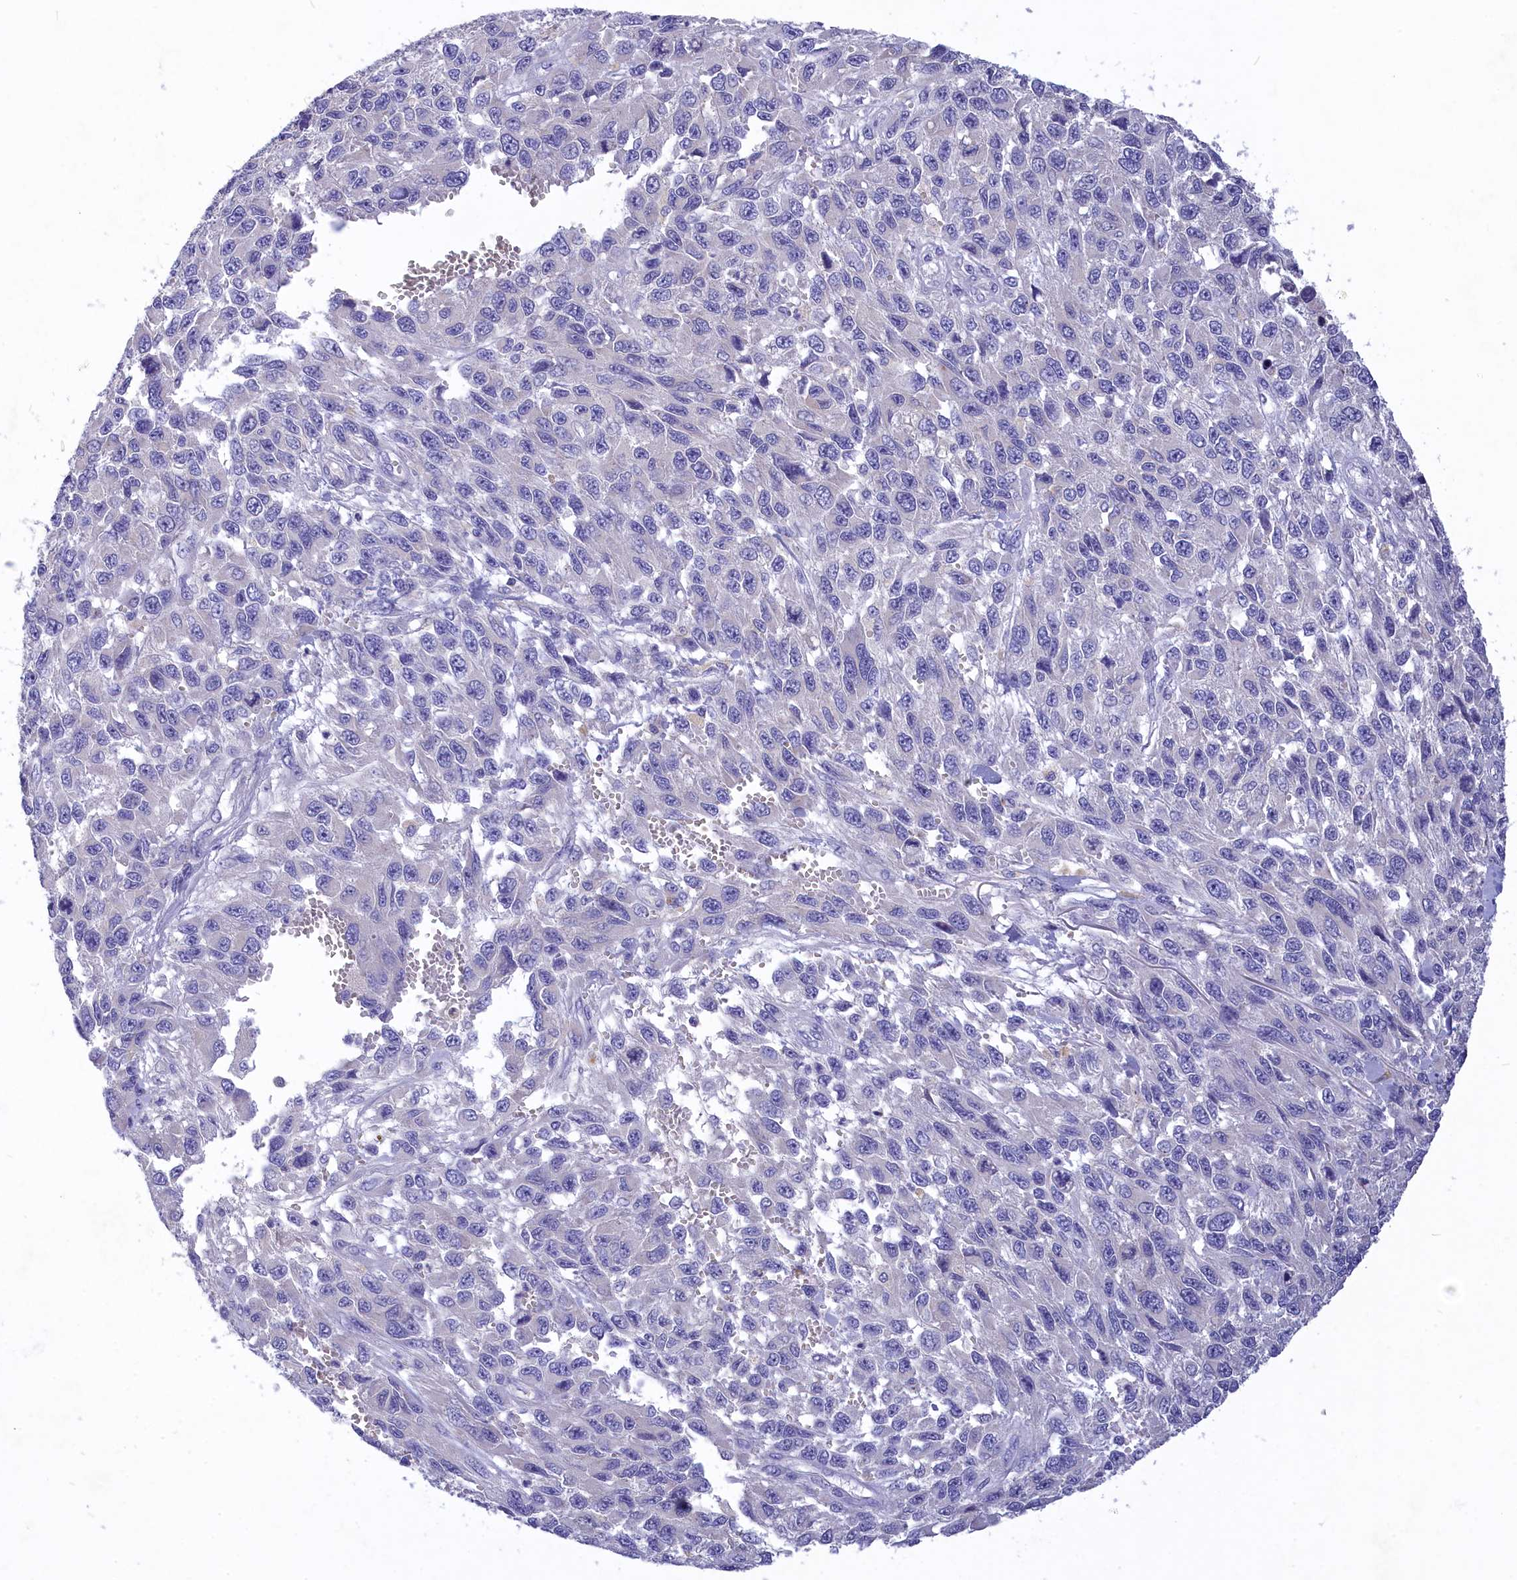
{"staining": {"intensity": "negative", "quantity": "none", "location": "none"}, "tissue": "melanoma", "cell_type": "Tumor cells", "image_type": "cancer", "snomed": [{"axis": "morphology", "description": "Normal tissue, NOS"}, {"axis": "morphology", "description": "Malignant melanoma, NOS"}, {"axis": "topography", "description": "Skin"}], "caption": "Immunohistochemistry of melanoma exhibits no expression in tumor cells. The staining is performed using DAB (3,3'-diaminobenzidine) brown chromogen with nuclei counter-stained in using hematoxylin.", "gene": "DEFB119", "patient": {"sex": "female", "age": 96}}